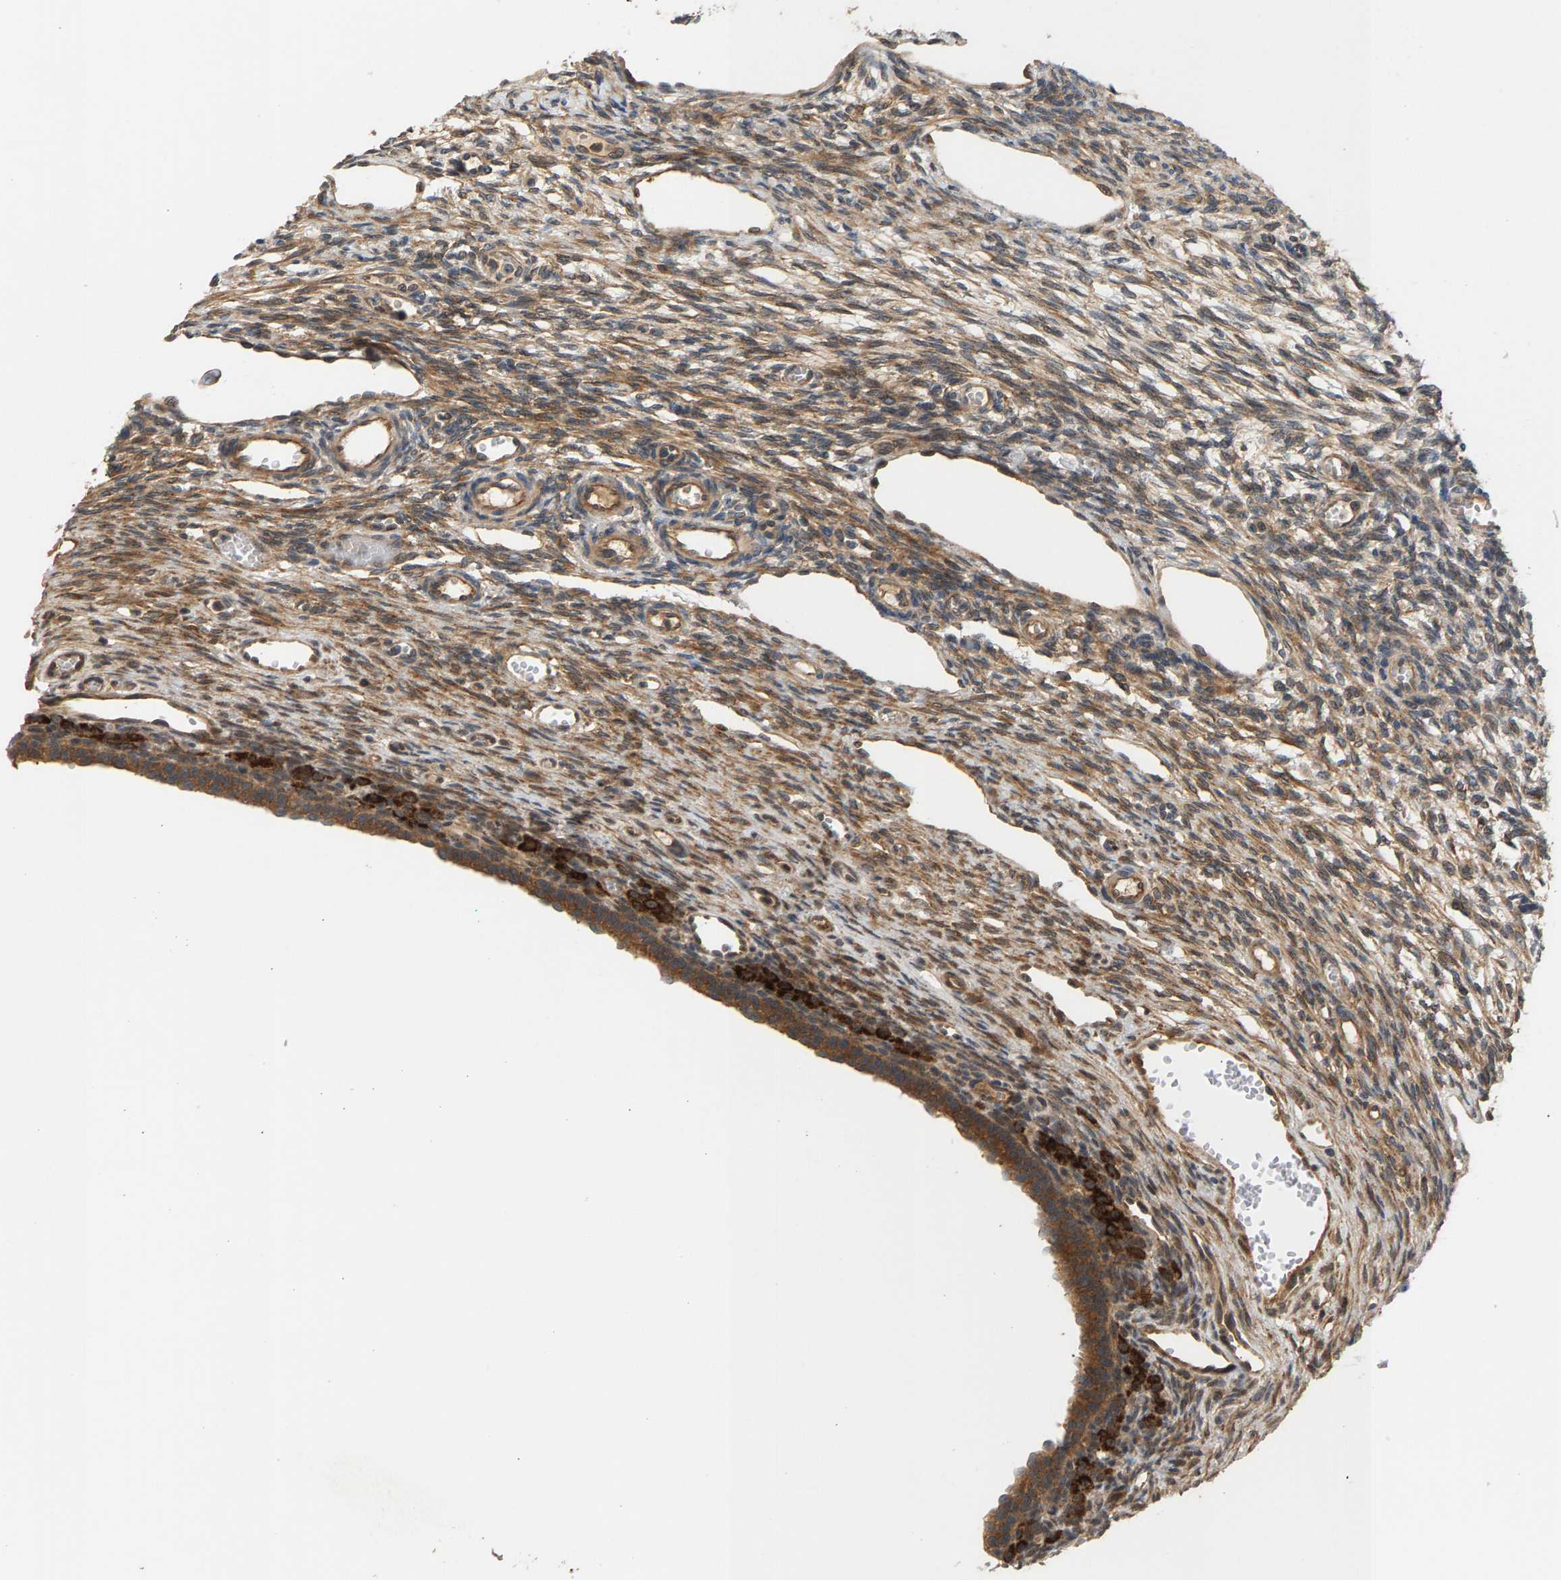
{"staining": {"intensity": "moderate", "quantity": "25%-75%", "location": "cytoplasmic/membranous"}, "tissue": "ovary", "cell_type": "Ovarian stroma cells", "image_type": "normal", "snomed": [{"axis": "morphology", "description": "Normal tissue, NOS"}, {"axis": "topography", "description": "Ovary"}], "caption": "The histopathology image exhibits staining of unremarkable ovary, revealing moderate cytoplasmic/membranous protein staining (brown color) within ovarian stroma cells.", "gene": "MAP2K5", "patient": {"sex": "female", "age": 33}}